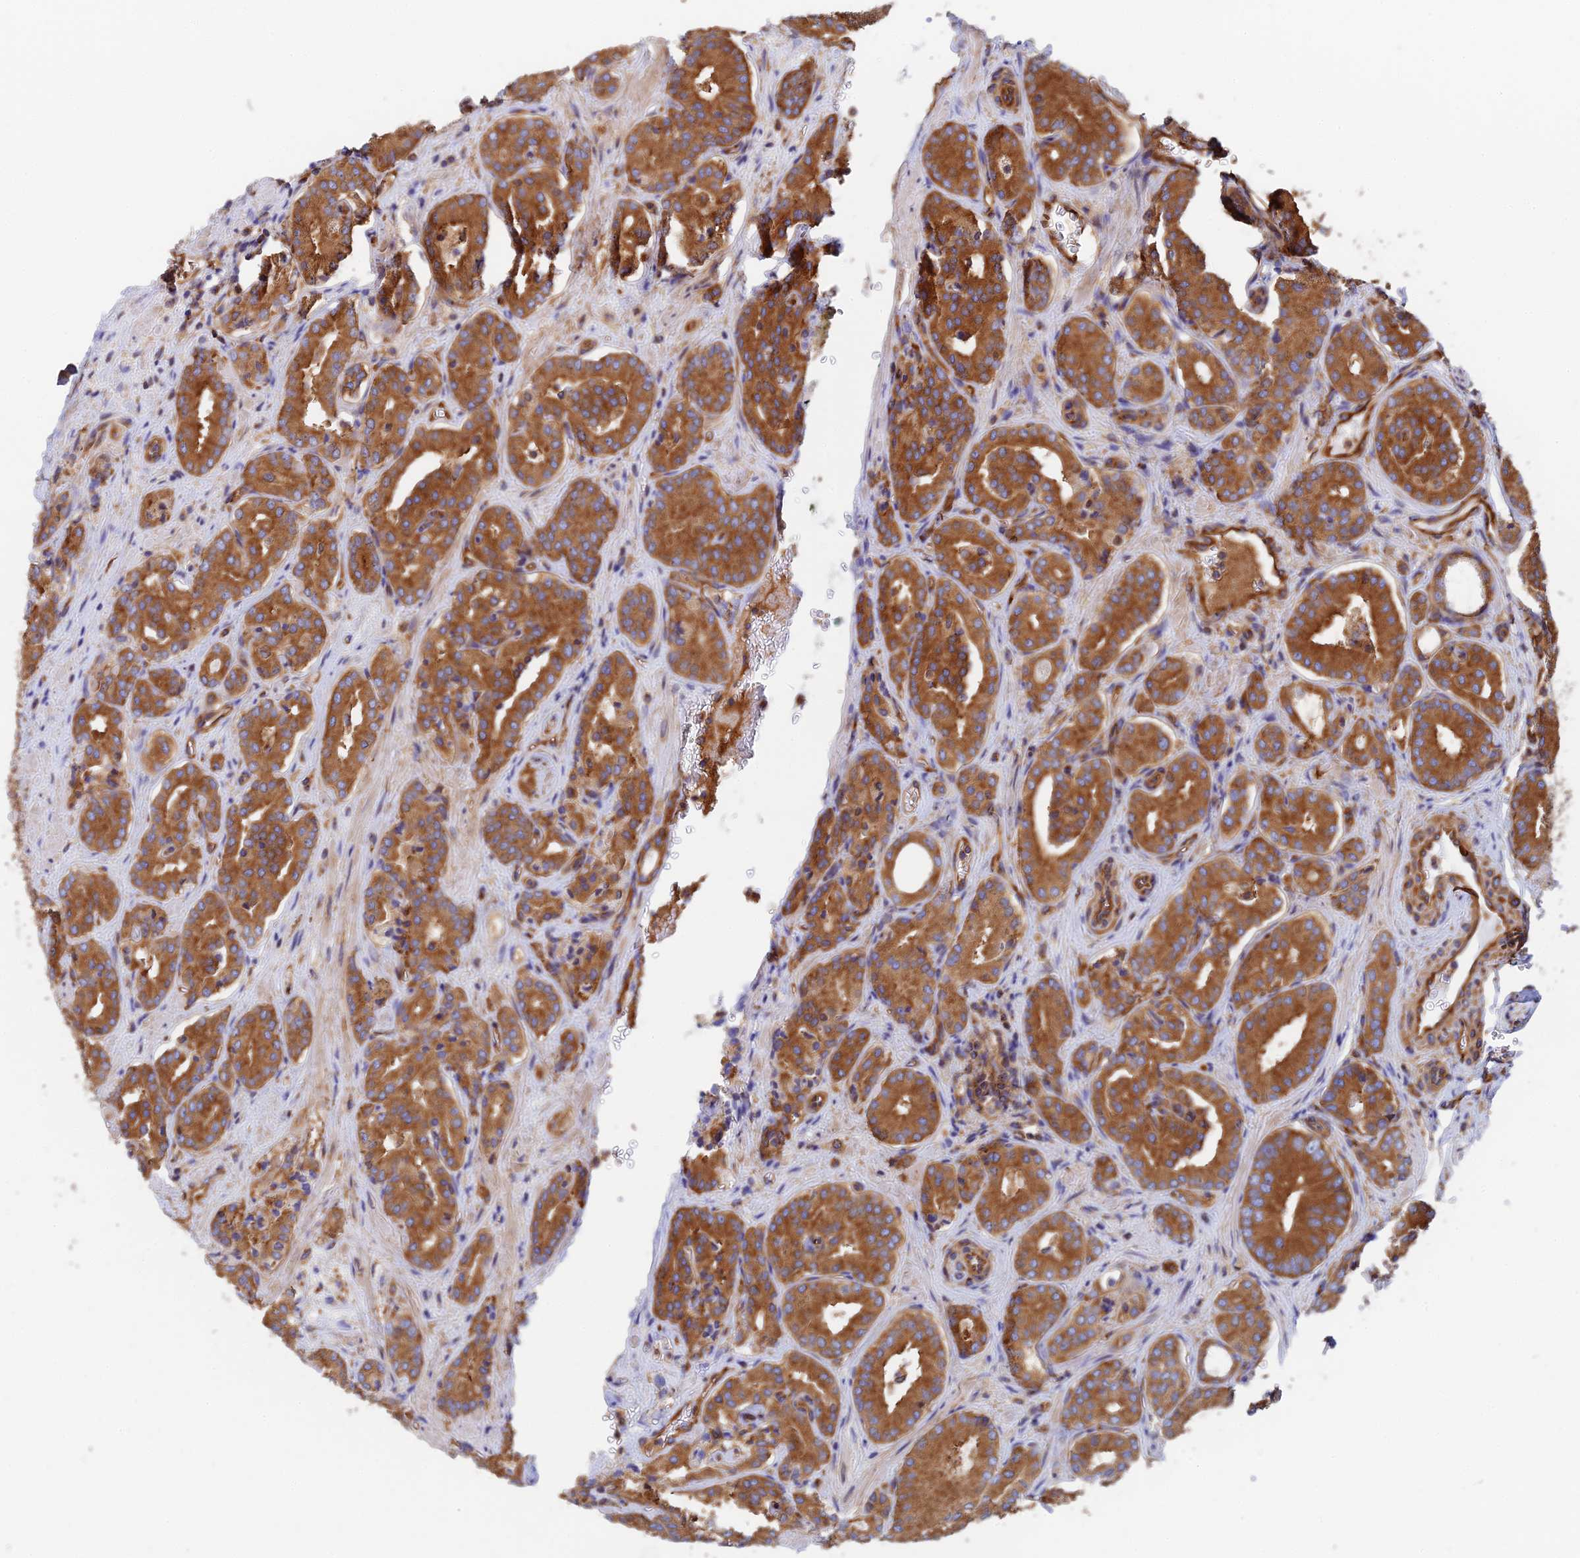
{"staining": {"intensity": "strong", "quantity": ">75%", "location": "cytoplasmic/membranous"}, "tissue": "prostate cancer", "cell_type": "Tumor cells", "image_type": "cancer", "snomed": [{"axis": "morphology", "description": "Adenocarcinoma, High grade"}, {"axis": "topography", "description": "Prostate"}], "caption": "High-magnification brightfield microscopy of prostate cancer stained with DAB (3,3'-diaminobenzidine) (brown) and counterstained with hematoxylin (blue). tumor cells exhibit strong cytoplasmic/membranous staining is identified in about>75% of cells.", "gene": "DCTN2", "patient": {"sex": "male", "age": 66}}